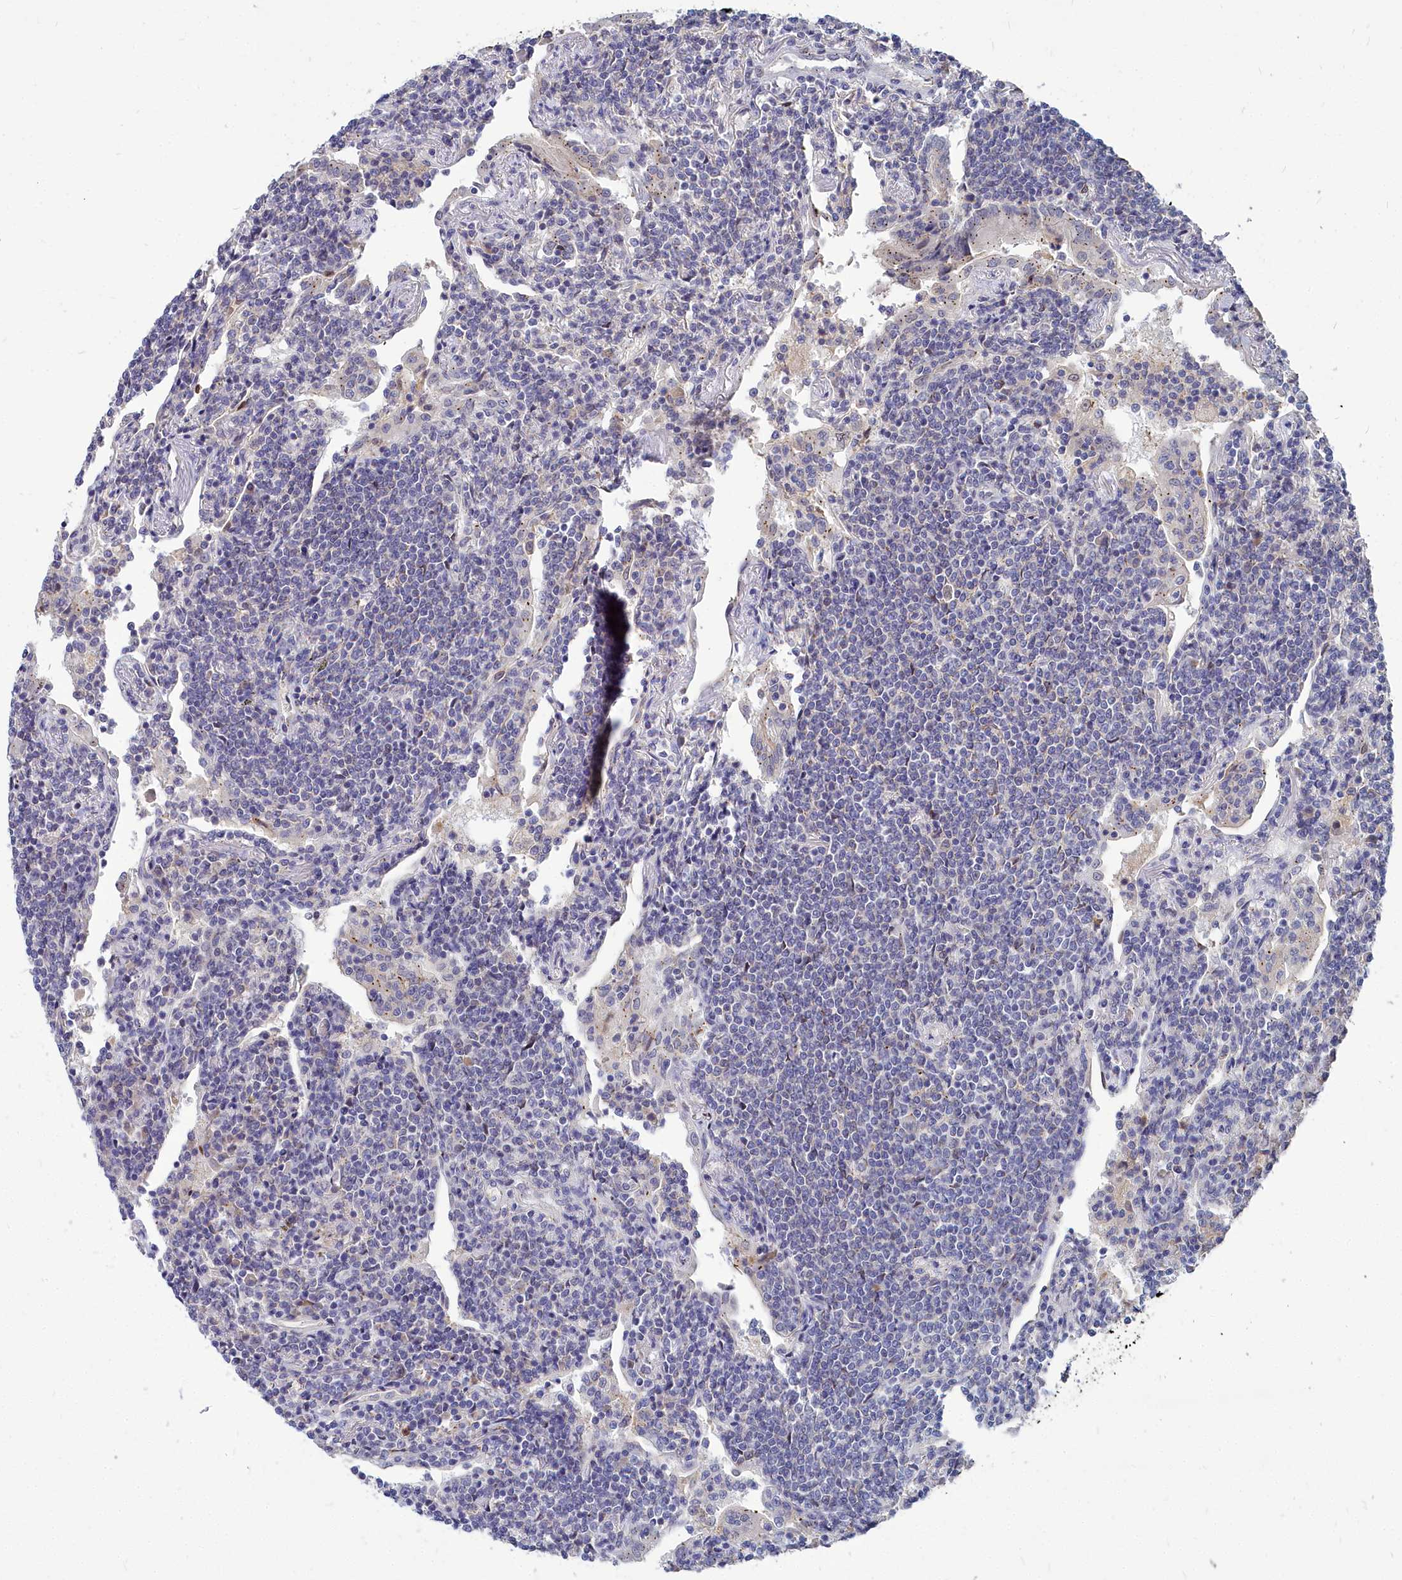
{"staining": {"intensity": "negative", "quantity": "none", "location": "none"}, "tissue": "lymphoma", "cell_type": "Tumor cells", "image_type": "cancer", "snomed": [{"axis": "morphology", "description": "Malignant lymphoma, non-Hodgkin's type, Low grade"}, {"axis": "topography", "description": "Lung"}], "caption": "High magnification brightfield microscopy of low-grade malignant lymphoma, non-Hodgkin's type stained with DAB (3,3'-diaminobenzidine) (brown) and counterstained with hematoxylin (blue): tumor cells show no significant staining.", "gene": "NOXA1", "patient": {"sex": "female", "age": 71}}